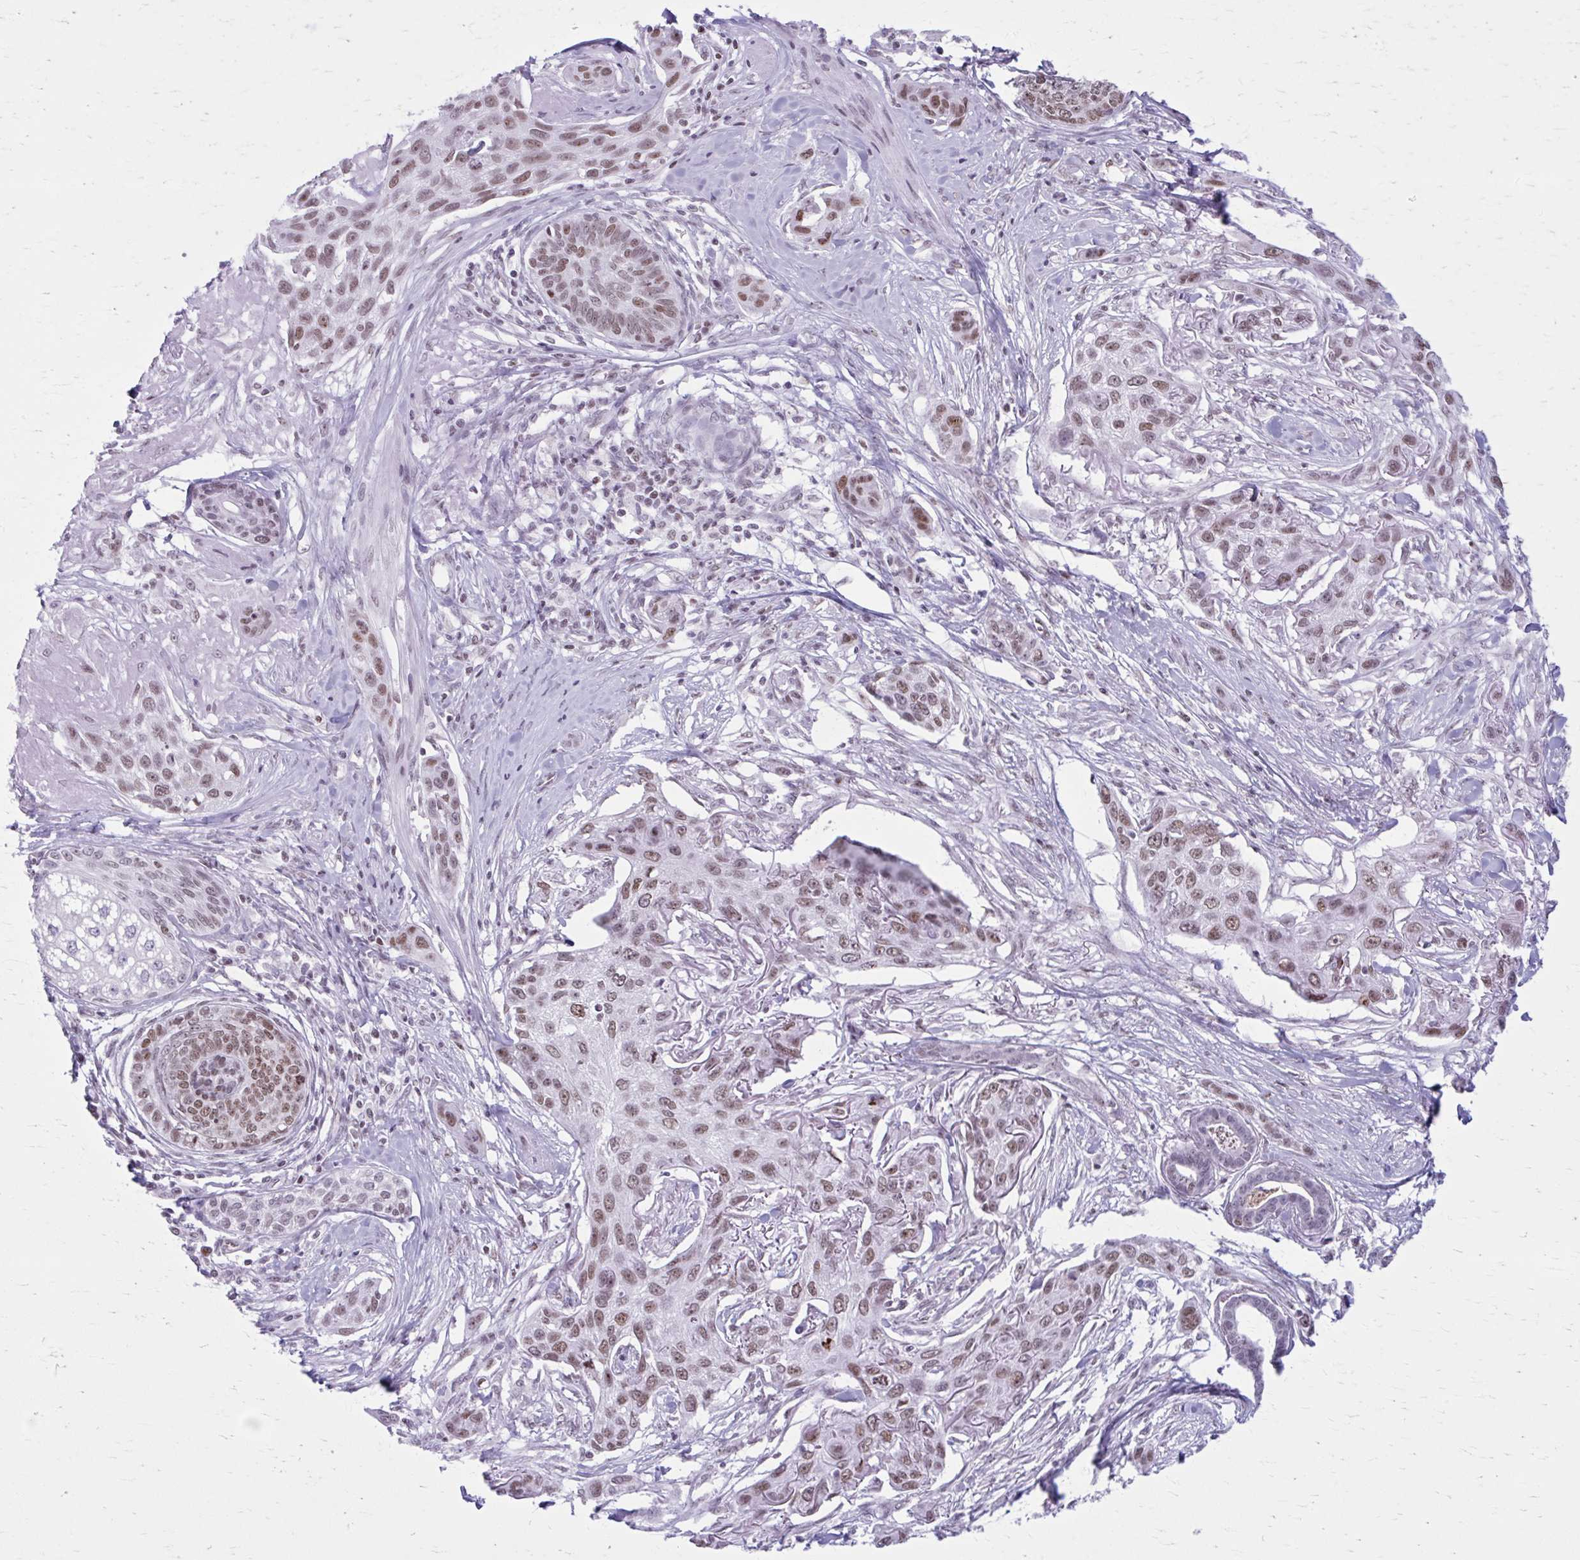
{"staining": {"intensity": "moderate", "quantity": ">75%", "location": "nuclear"}, "tissue": "skin cancer", "cell_type": "Tumor cells", "image_type": "cancer", "snomed": [{"axis": "morphology", "description": "Squamous cell carcinoma, NOS"}, {"axis": "topography", "description": "Skin"}], "caption": "A brown stain shows moderate nuclear staining of a protein in skin cancer tumor cells.", "gene": "PABIR1", "patient": {"sex": "male", "age": 63}}